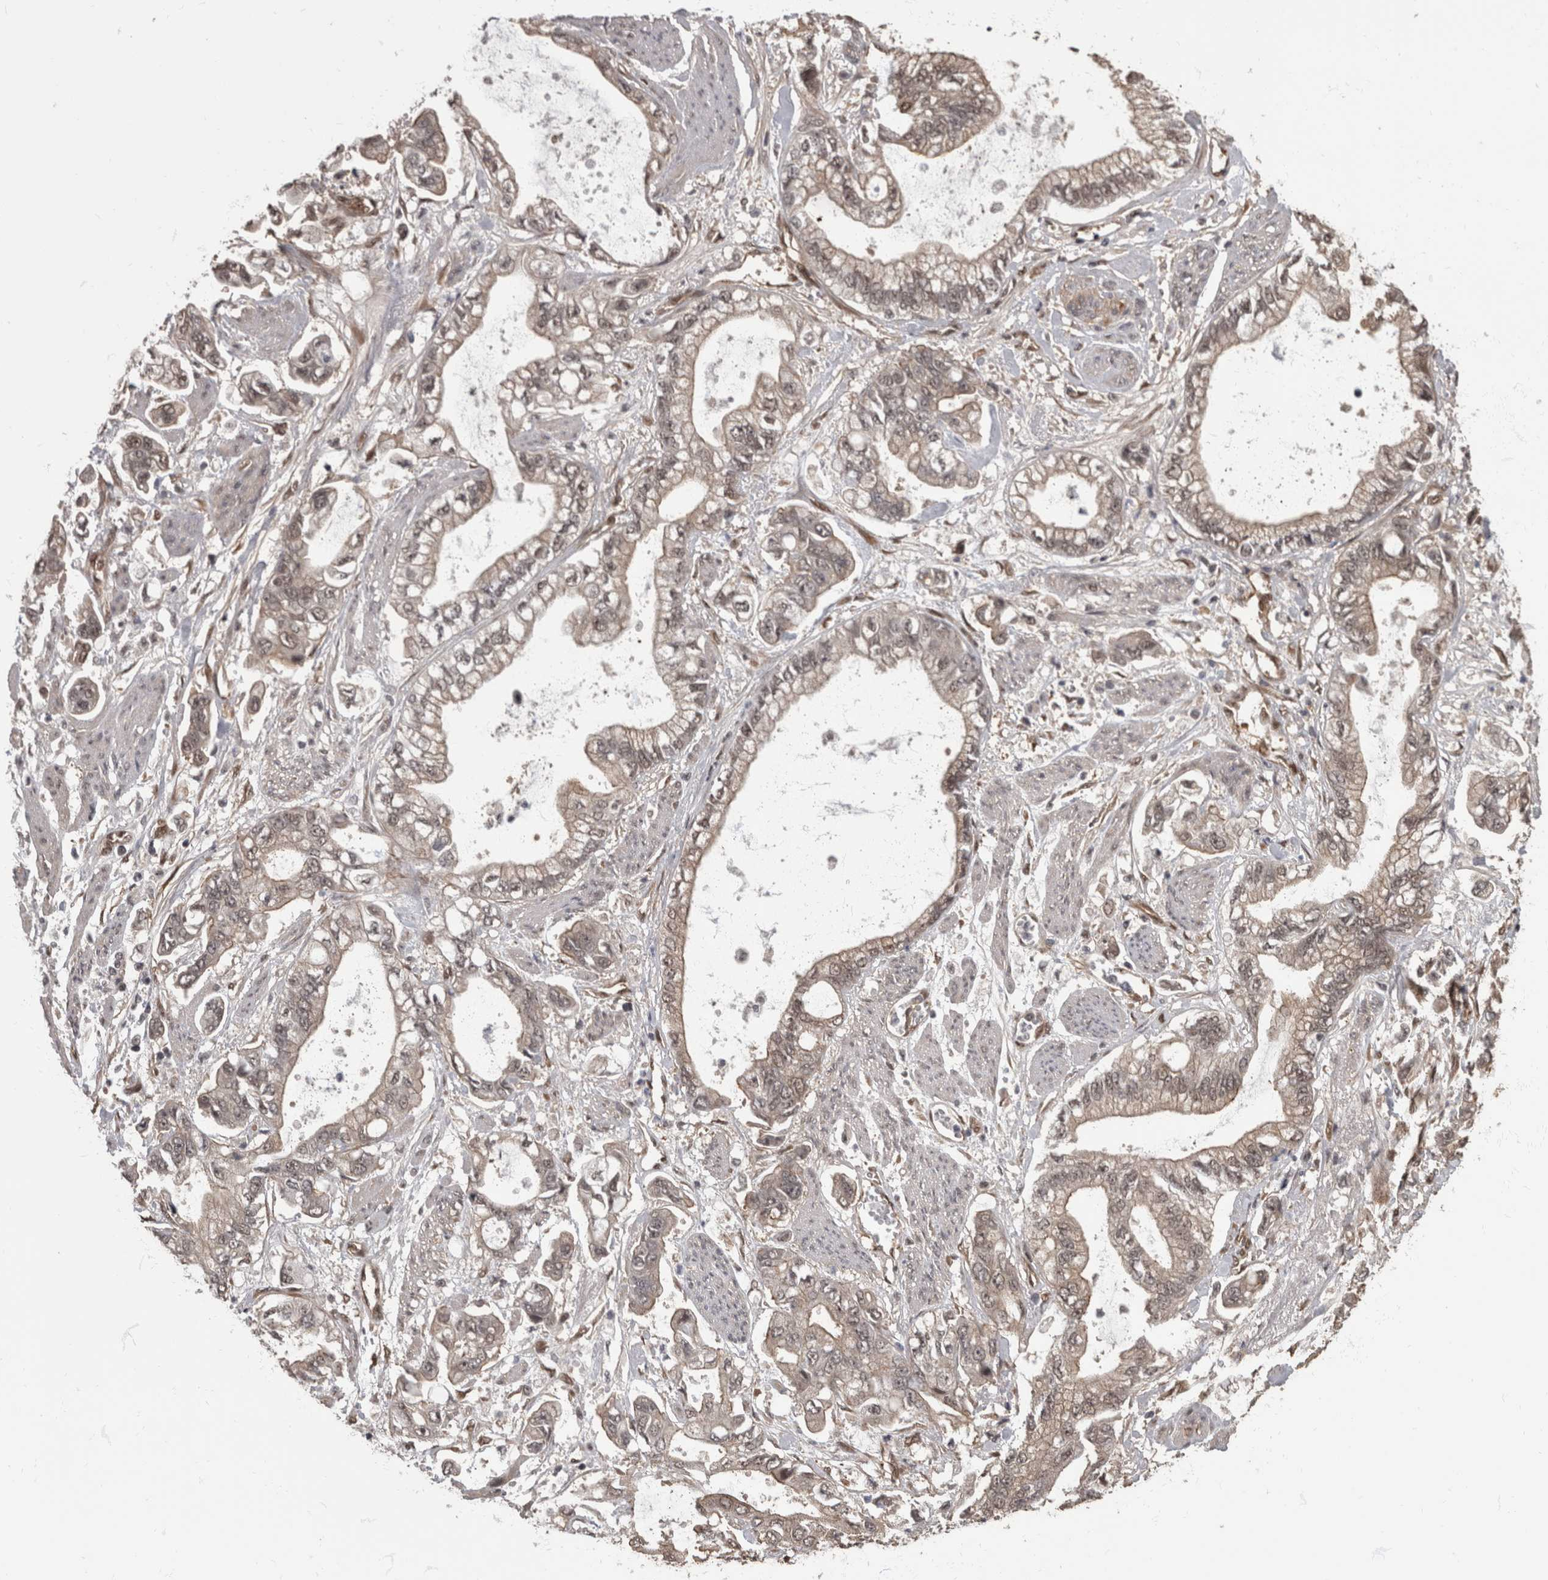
{"staining": {"intensity": "weak", "quantity": "<25%", "location": "cytoplasmic/membranous"}, "tissue": "stomach cancer", "cell_type": "Tumor cells", "image_type": "cancer", "snomed": [{"axis": "morphology", "description": "Normal tissue, NOS"}, {"axis": "morphology", "description": "Adenocarcinoma, NOS"}, {"axis": "topography", "description": "Stomach"}], "caption": "Immunohistochemistry photomicrograph of neoplastic tissue: human adenocarcinoma (stomach) stained with DAB exhibits no significant protein positivity in tumor cells.", "gene": "AKT3", "patient": {"sex": "male", "age": 62}}